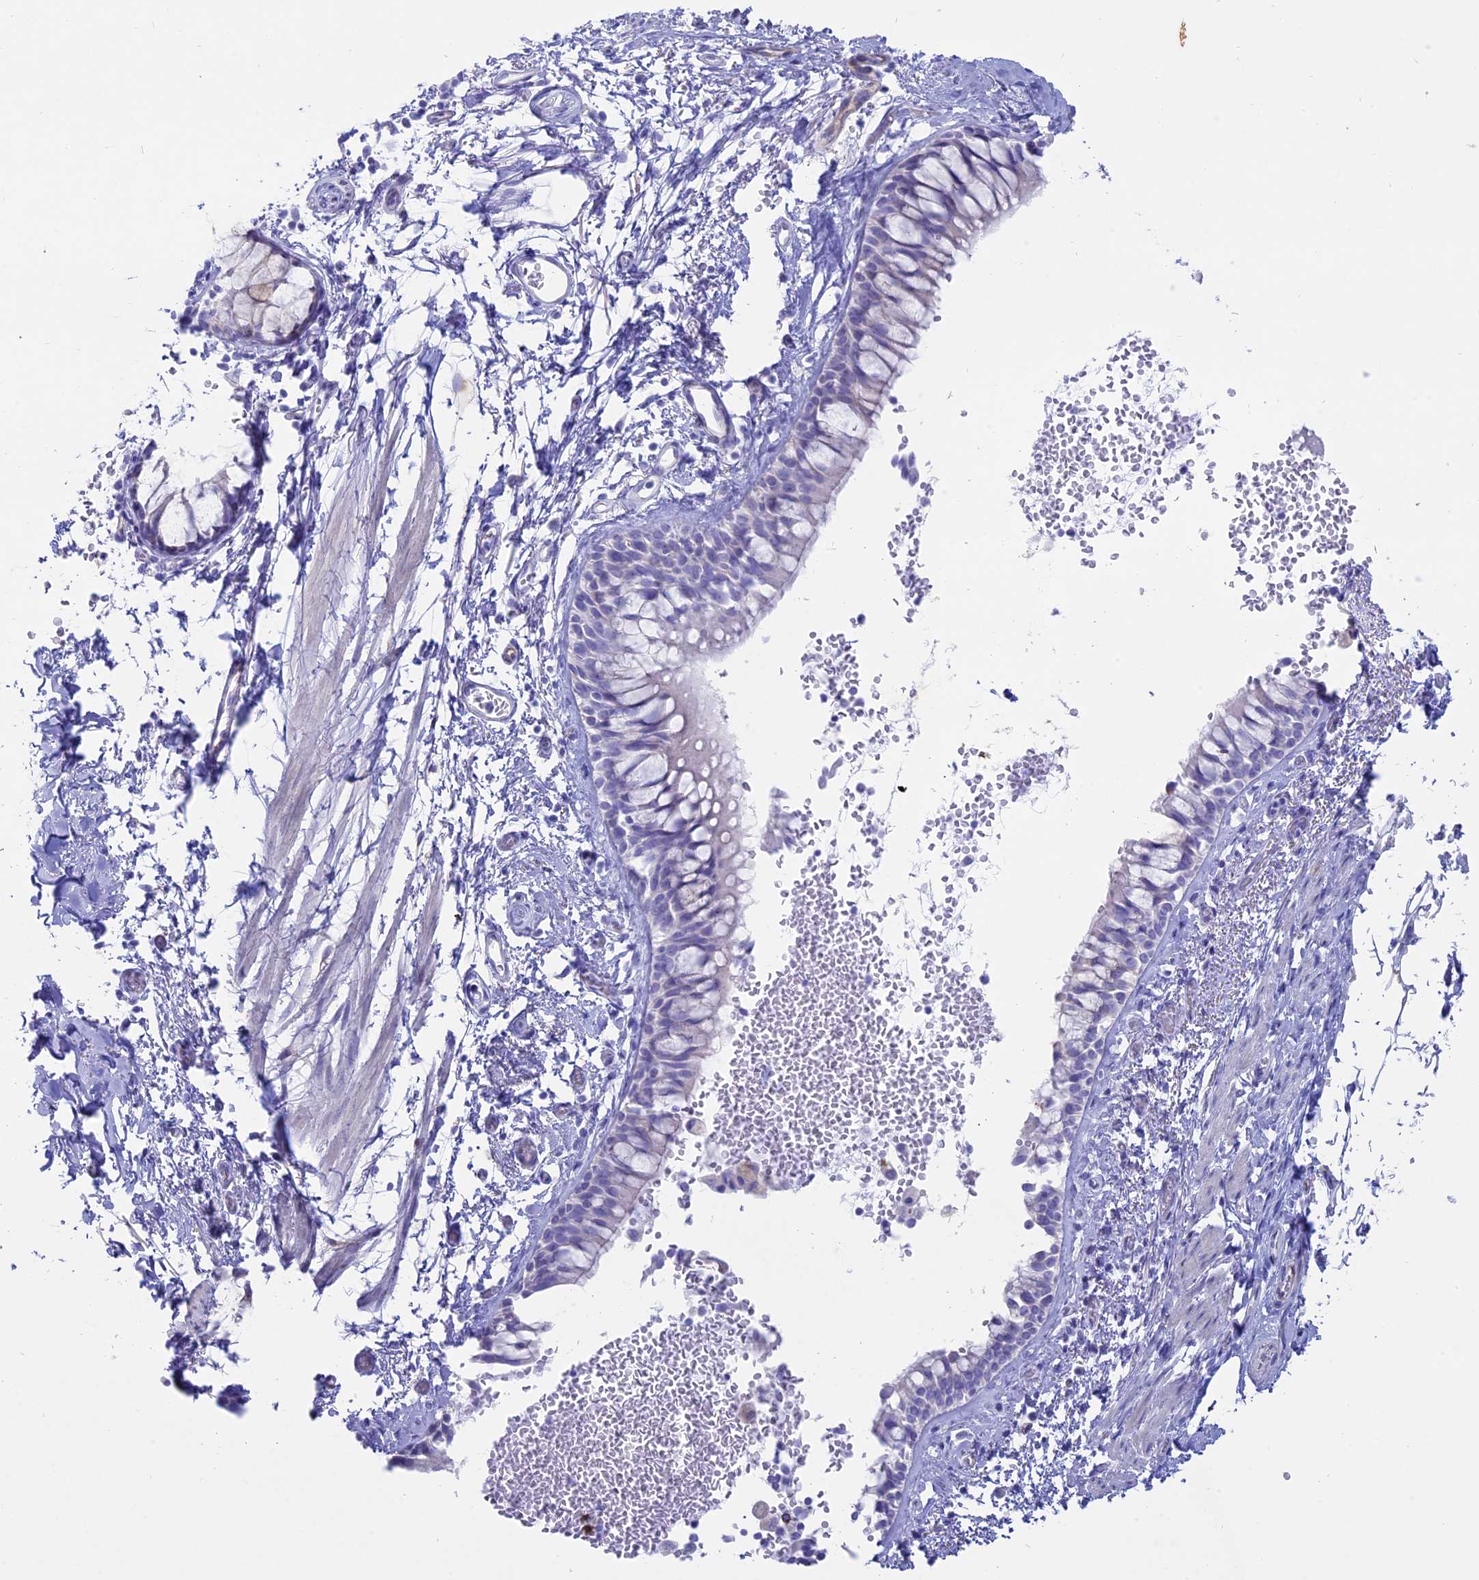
{"staining": {"intensity": "negative", "quantity": "none", "location": "none"}, "tissue": "bronchus", "cell_type": "Respiratory epithelial cells", "image_type": "normal", "snomed": [{"axis": "morphology", "description": "Normal tissue, NOS"}, {"axis": "morphology", "description": "Inflammation, NOS"}, {"axis": "topography", "description": "Cartilage tissue"}, {"axis": "topography", "description": "Bronchus"}, {"axis": "topography", "description": "Lung"}], "caption": "The photomicrograph displays no significant expression in respiratory epithelial cells of bronchus. The staining is performed using DAB brown chromogen with nuclei counter-stained in using hematoxylin.", "gene": "OR2AE1", "patient": {"sex": "female", "age": 64}}